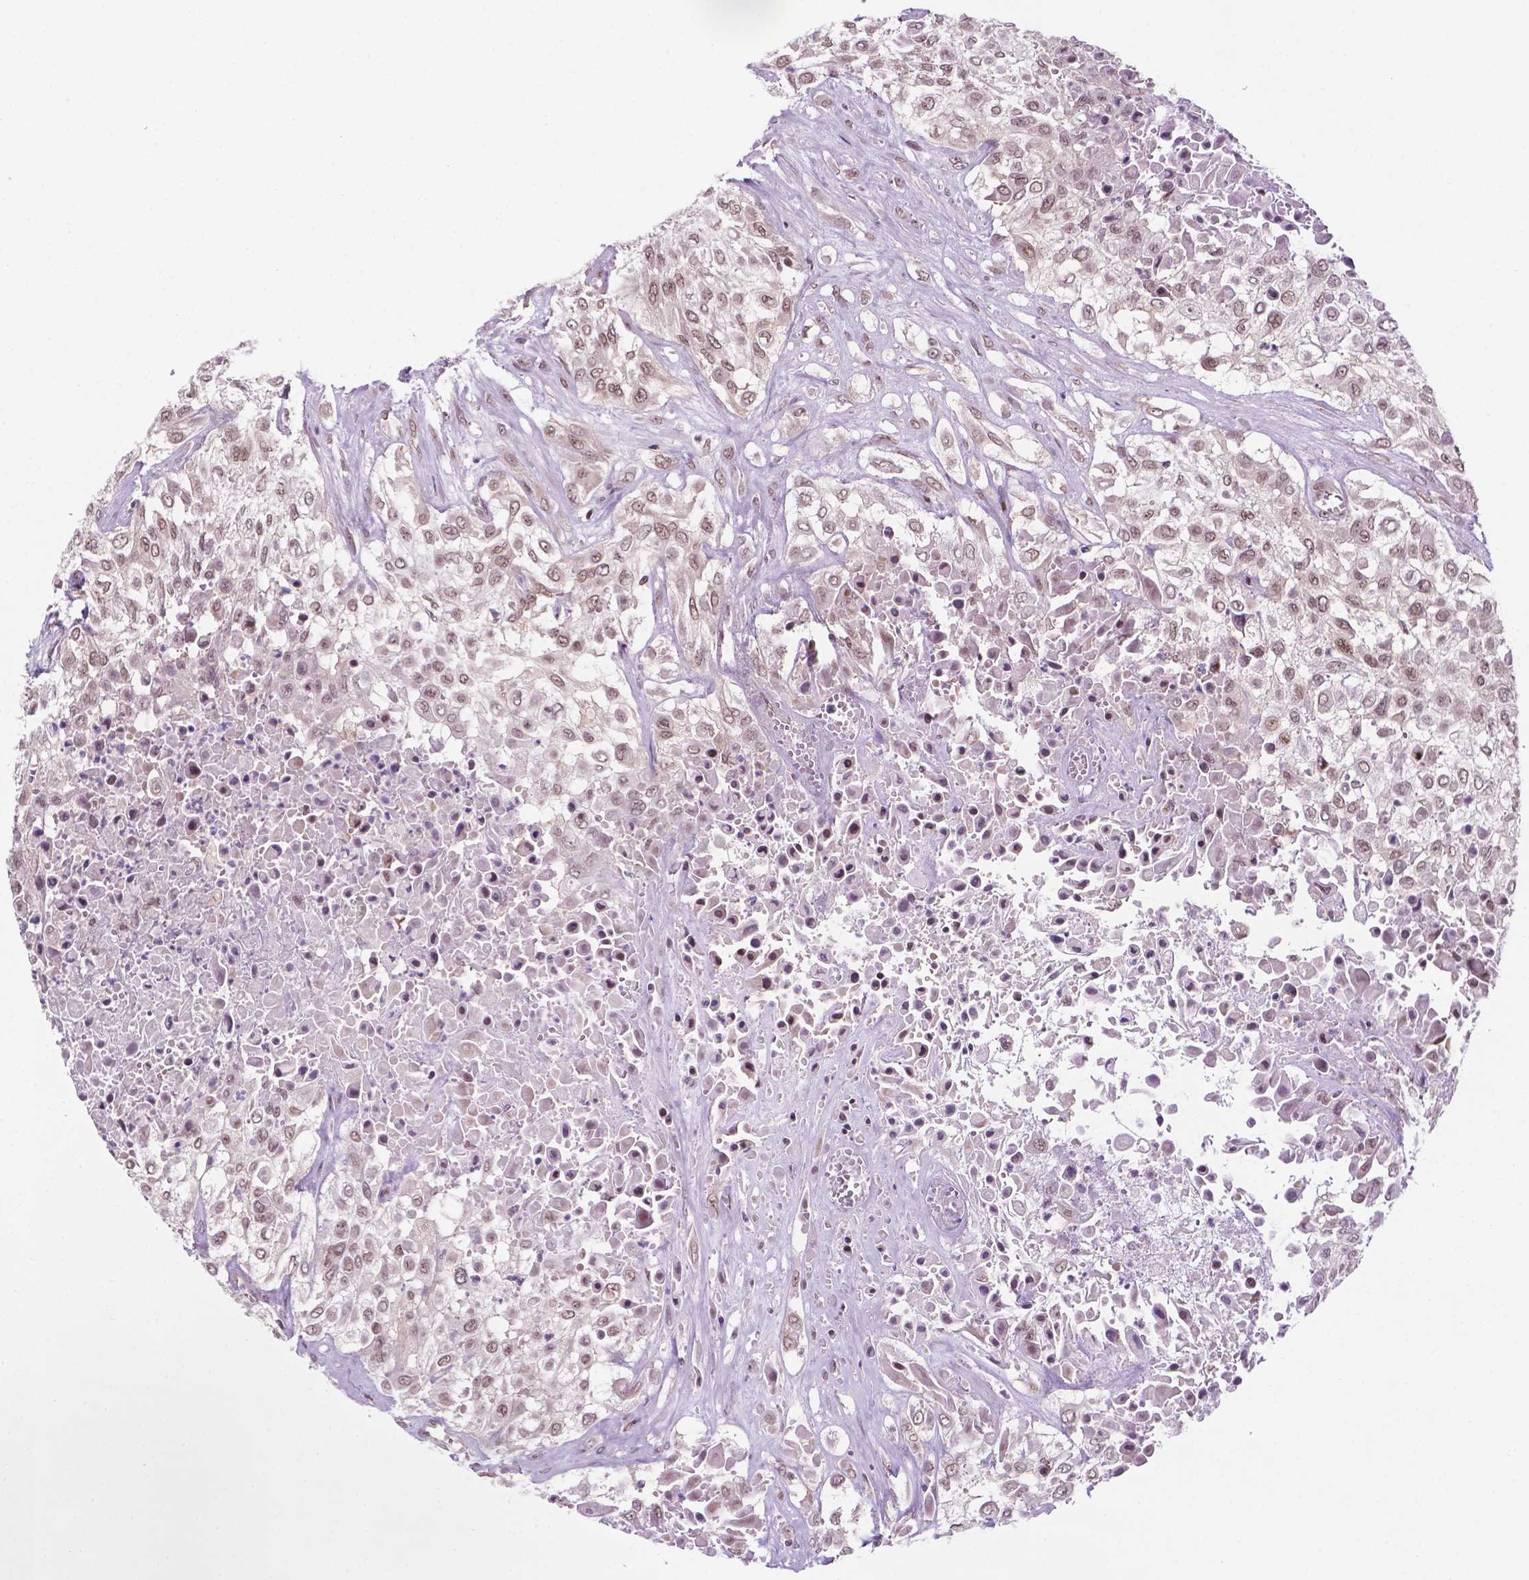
{"staining": {"intensity": "moderate", "quantity": ">75%", "location": "nuclear"}, "tissue": "urothelial cancer", "cell_type": "Tumor cells", "image_type": "cancer", "snomed": [{"axis": "morphology", "description": "Urothelial carcinoma, High grade"}, {"axis": "topography", "description": "Urinary bladder"}], "caption": "About >75% of tumor cells in human urothelial cancer demonstrate moderate nuclear protein staining as visualized by brown immunohistochemical staining.", "gene": "PER2", "patient": {"sex": "male", "age": 57}}